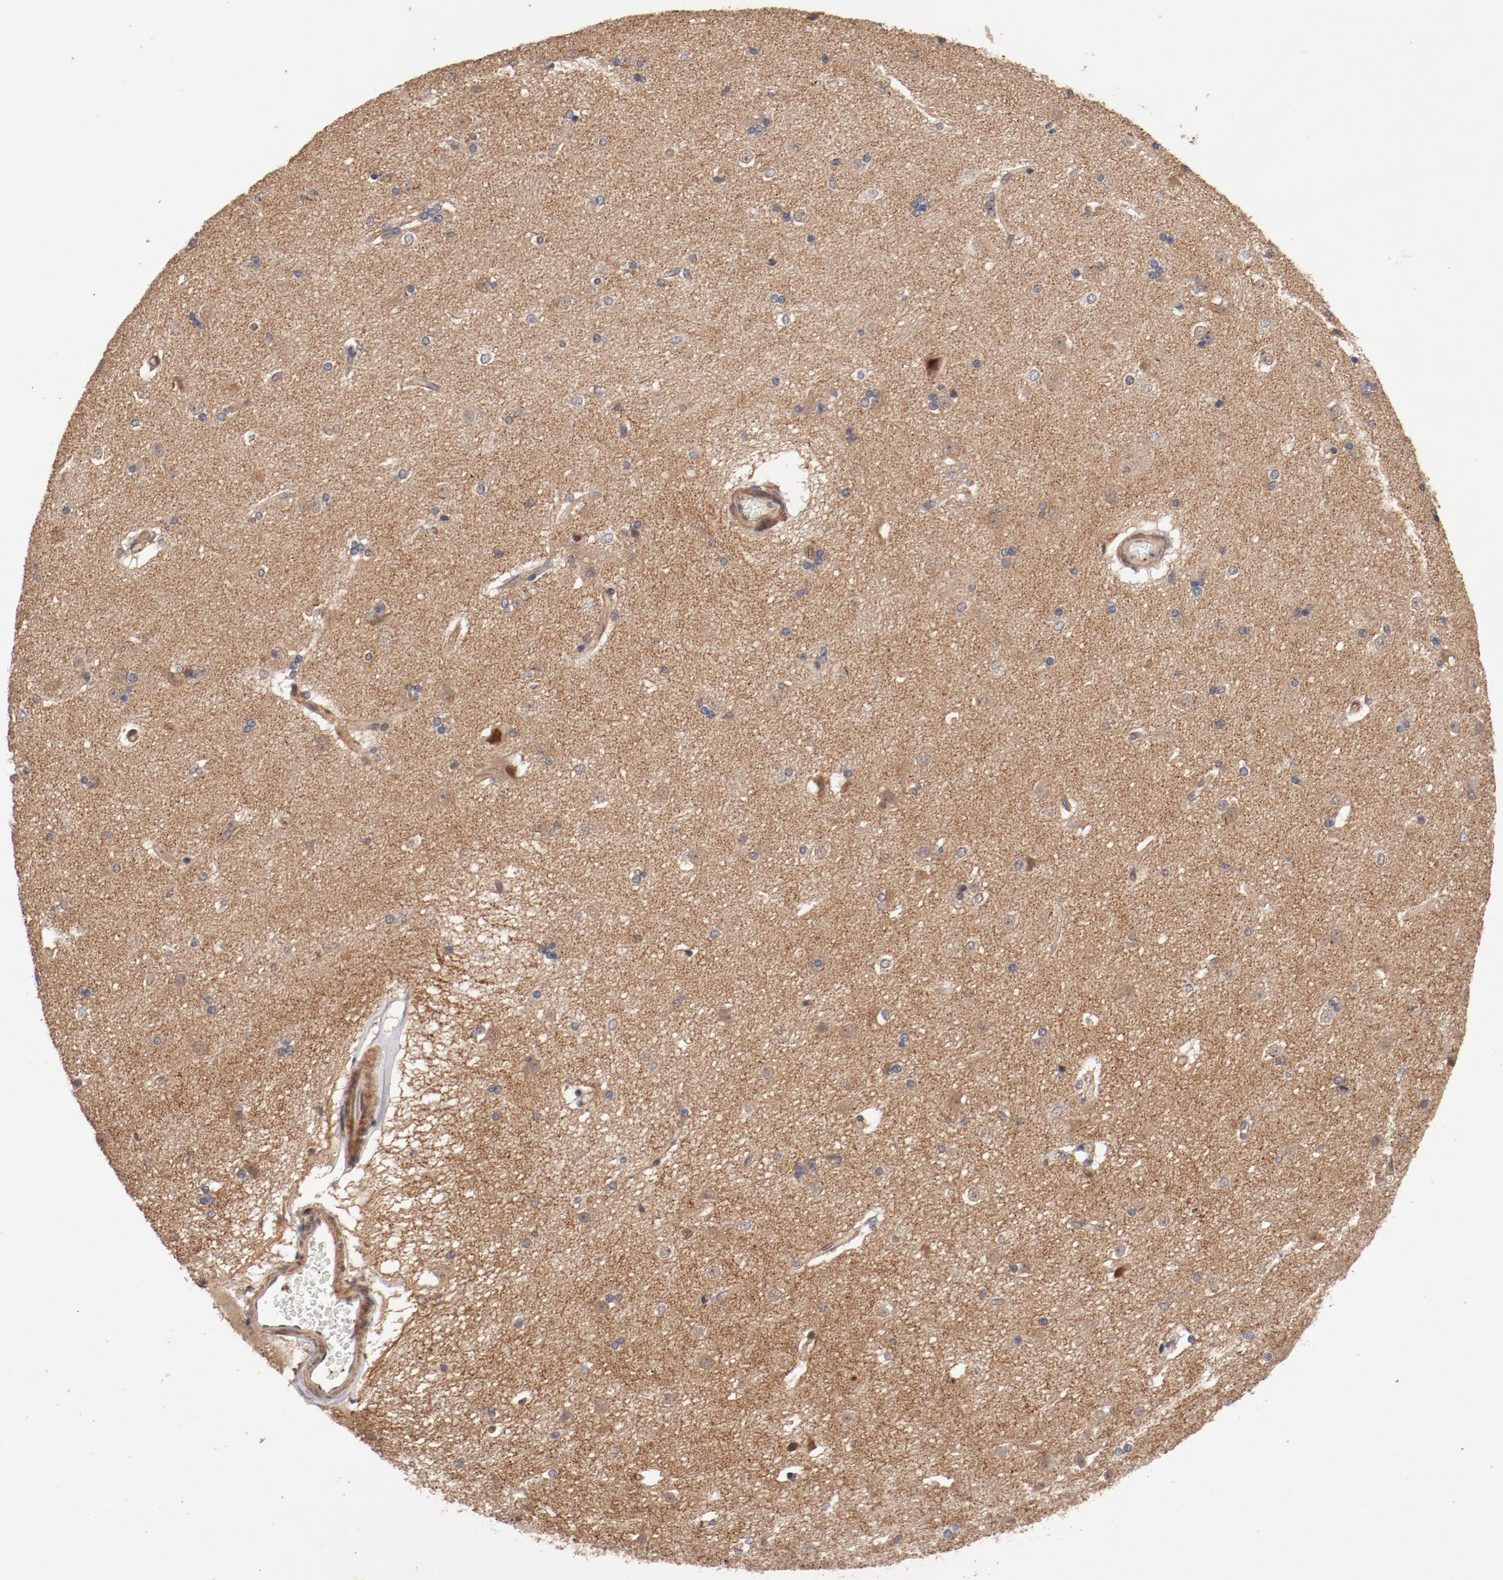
{"staining": {"intensity": "weak", "quantity": ">75%", "location": "cytoplasmic/membranous"}, "tissue": "caudate", "cell_type": "Glial cells", "image_type": "normal", "snomed": [{"axis": "morphology", "description": "Normal tissue, NOS"}, {"axis": "topography", "description": "Lateral ventricle wall"}], "caption": "Protein expression by immunohistochemistry displays weak cytoplasmic/membranous staining in about >75% of glial cells in normal caudate. (DAB (3,3'-diaminobenzidine) IHC, brown staining for protein, blue staining for nuclei).", "gene": "GUF1", "patient": {"sex": "female", "age": 19}}